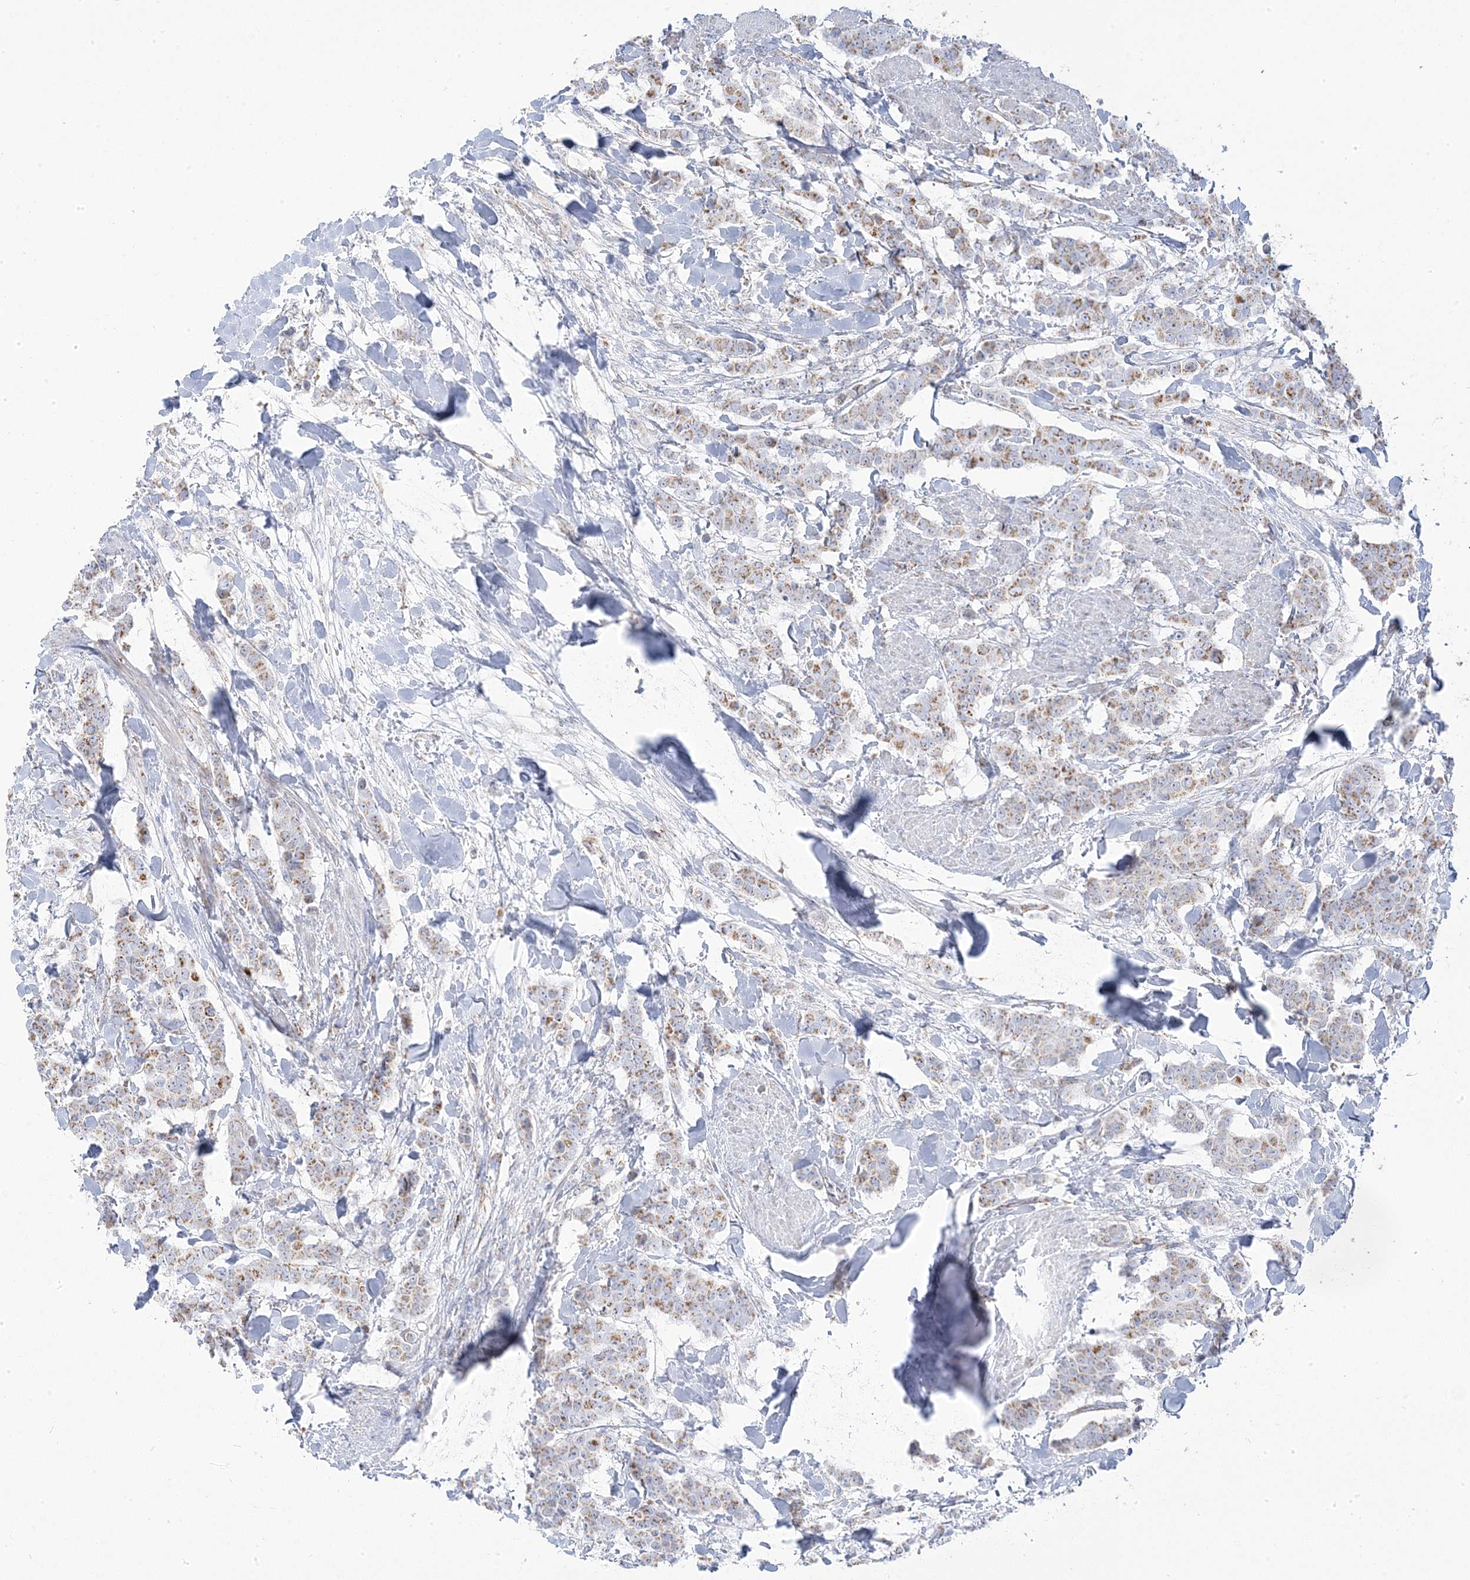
{"staining": {"intensity": "moderate", "quantity": "<25%", "location": "cytoplasmic/membranous"}, "tissue": "breast cancer", "cell_type": "Tumor cells", "image_type": "cancer", "snomed": [{"axis": "morphology", "description": "Duct carcinoma"}, {"axis": "topography", "description": "Breast"}], "caption": "Human infiltrating ductal carcinoma (breast) stained for a protein (brown) displays moderate cytoplasmic/membranous positive staining in approximately <25% of tumor cells.", "gene": "PCCB", "patient": {"sex": "female", "age": 40}}